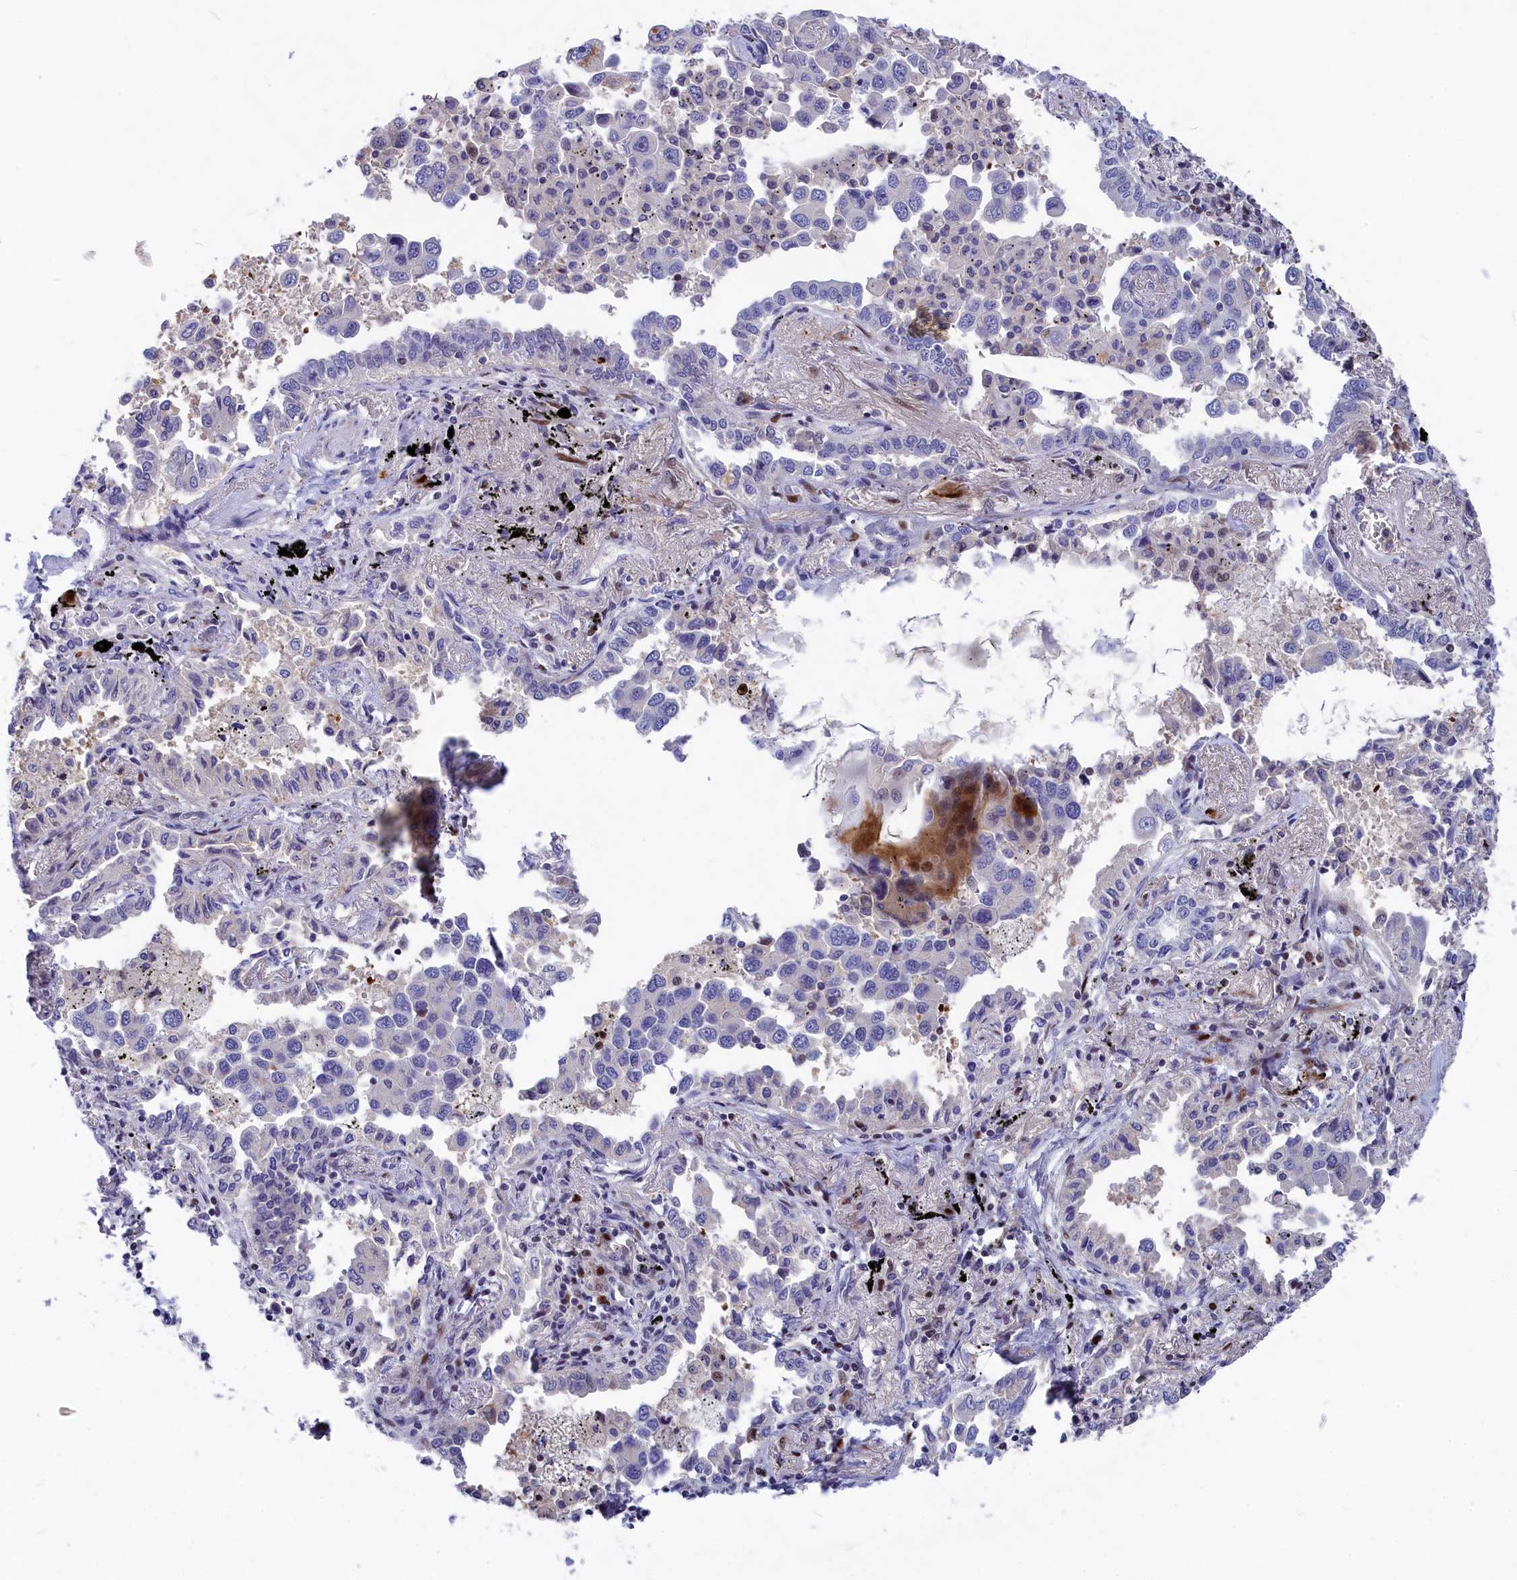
{"staining": {"intensity": "moderate", "quantity": "<25%", "location": "cytoplasmic/membranous,nuclear"}, "tissue": "lung cancer", "cell_type": "Tumor cells", "image_type": "cancer", "snomed": [{"axis": "morphology", "description": "Adenocarcinoma, NOS"}, {"axis": "topography", "description": "Lung"}], "caption": "The histopathology image displays staining of lung adenocarcinoma, revealing moderate cytoplasmic/membranous and nuclear protein expression (brown color) within tumor cells. The staining is performed using DAB (3,3'-diaminobenzidine) brown chromogen to label protein expression. The nuclei are counter-stained blue using hematoxylin.", "gene": "NKPD1", "patient": {"sex": "male", "age": 67}}